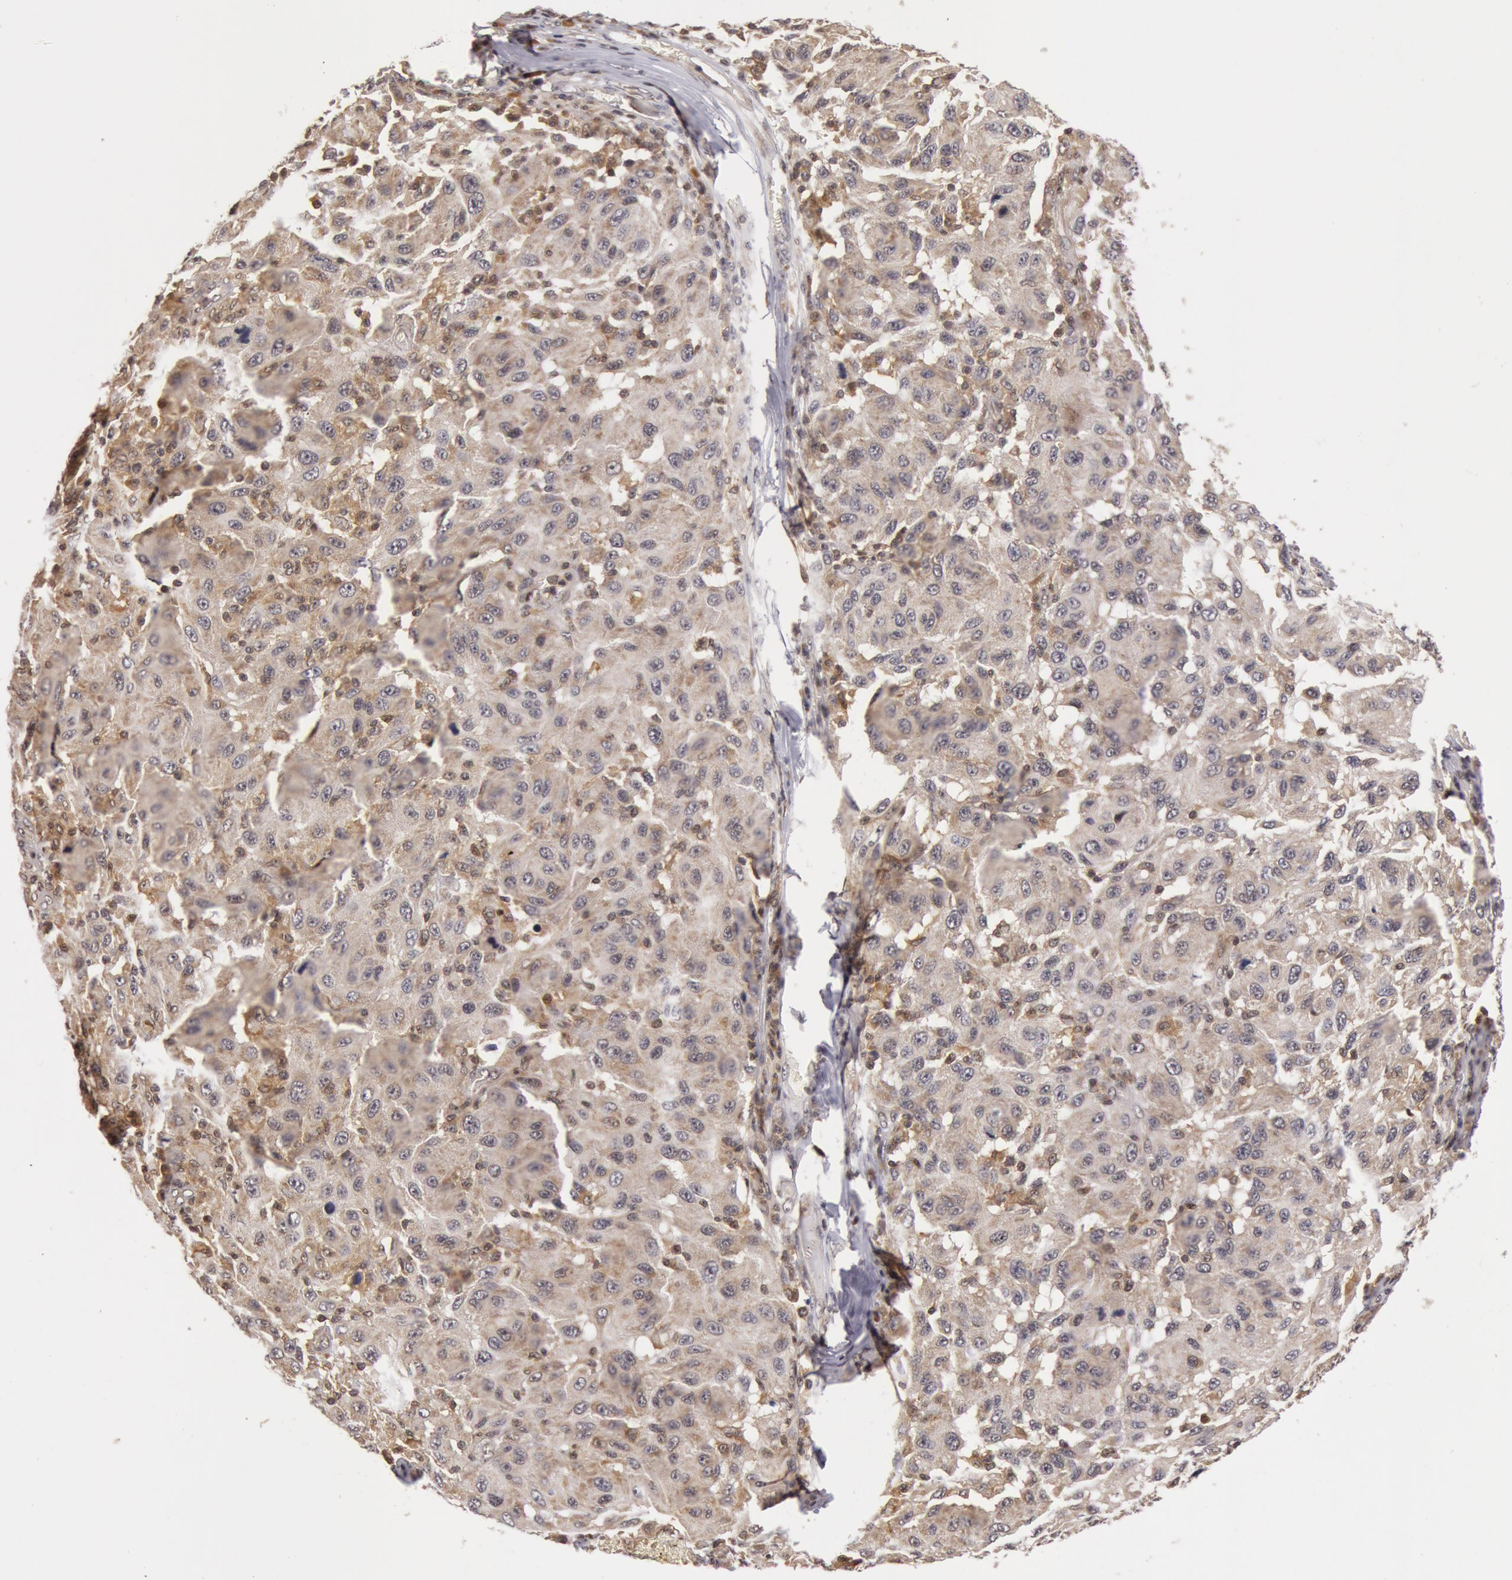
{"staining": {"intensity": "negative", "quantity": "none", "location": "none"}, "tissue": "melanoma", "cell_type": "Tumor cells", "image_type": "cancer", "snomed": [{"axis": "morphology", "description": "Malignant melanoma, NOS"}, {"axis": "topography", "description": "Skin"}], "caption": "A high-resolution histopathology image shows immunohistochemistry staining of malignant melanoma, which shows no significant positivity in tumor cells. (Immunohistochemistry (ihc), brightfield microscopy, high magnification).", "gene": "ZNF350", "patient": {"sex": "female", "age": 77}}